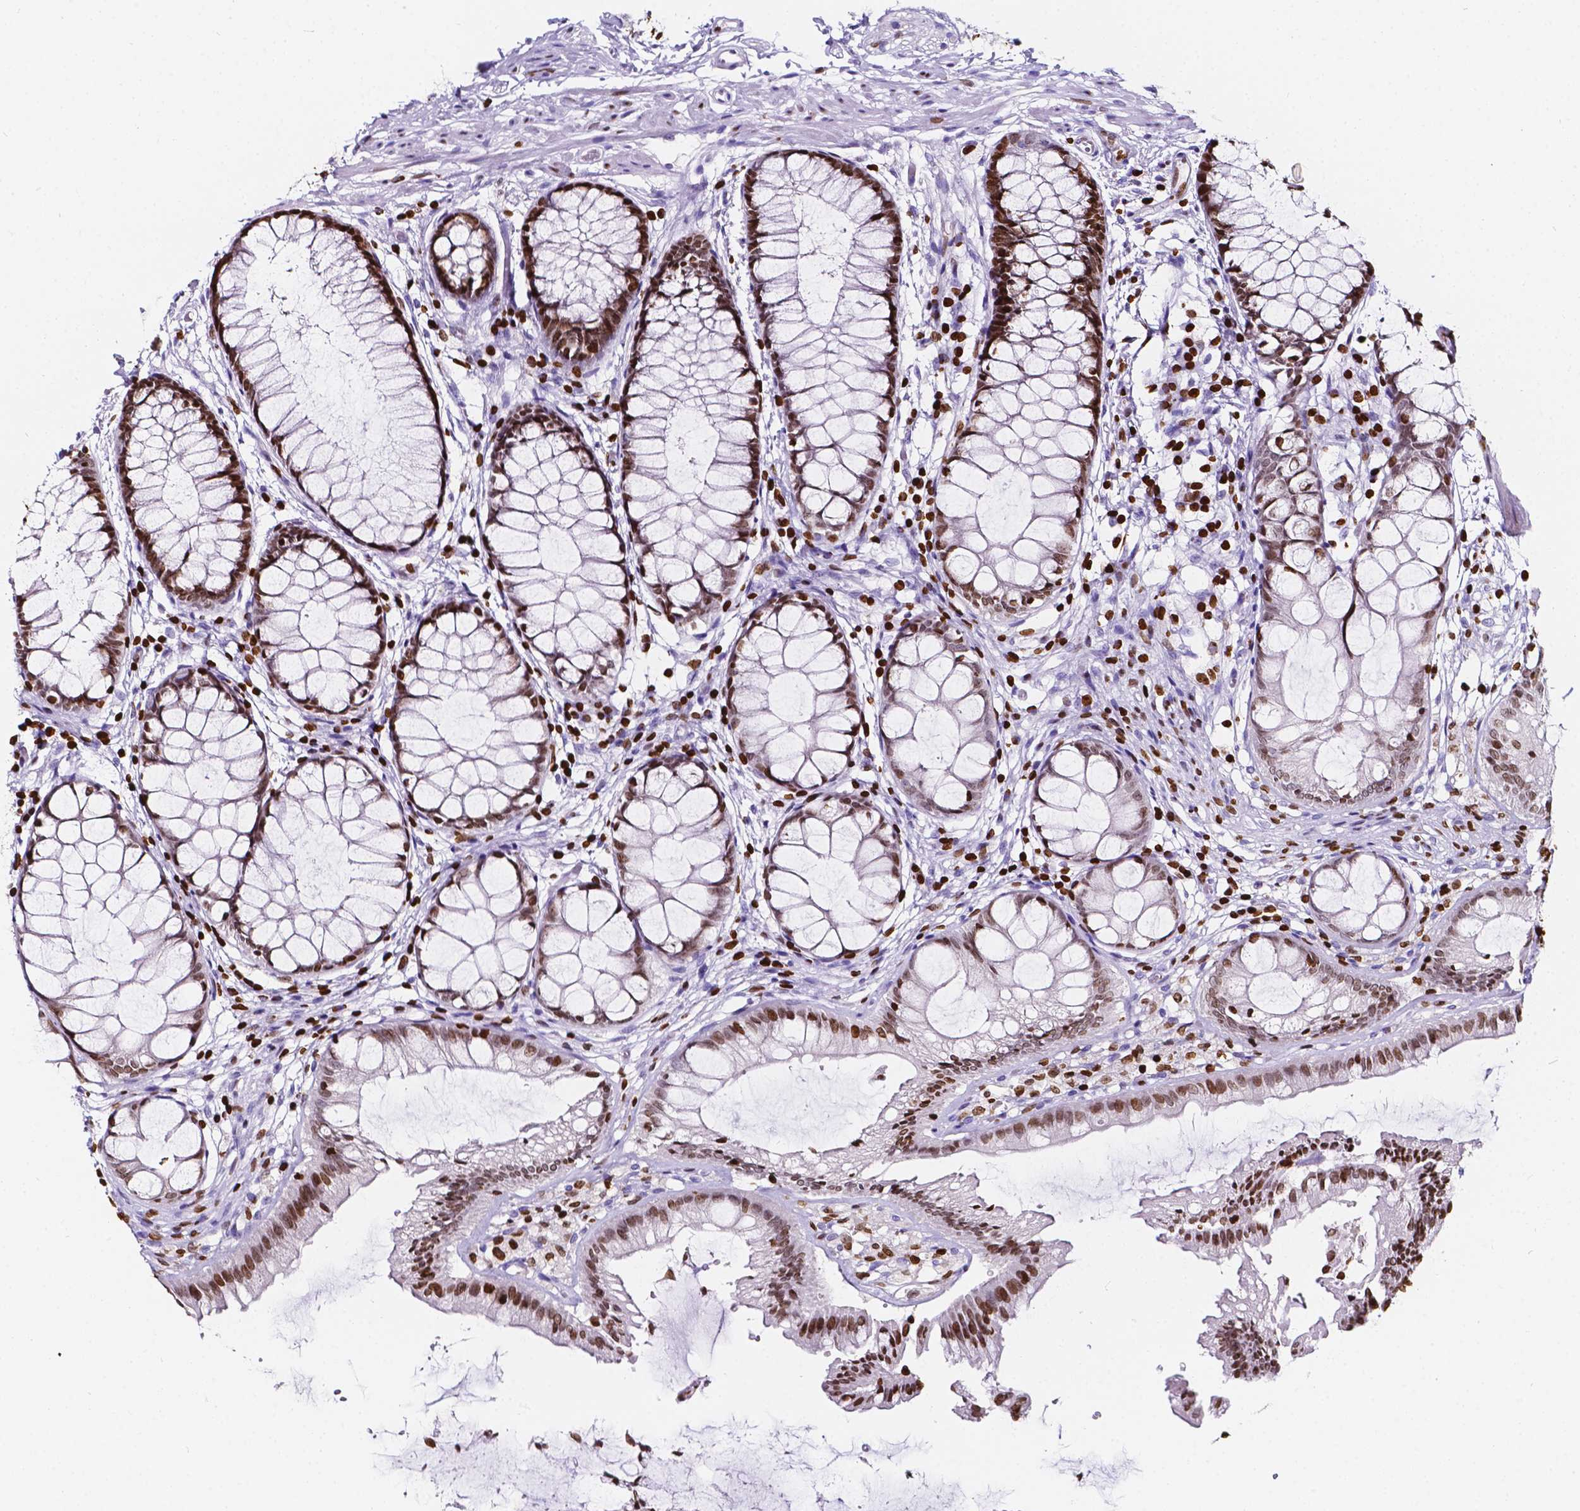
{"staining": {"intensity": "strong", "quantity": "25%-75%", "location": "nuclear"}, "tissue": "rectum", "cell_type": "Glandular cells", "image_type": "normal", "snomed": [{"axis": "morphology", "description": "Normal tissue, NOS"}, {"axis": "topography", "description": "Rectum"}], "caption": "Protein analysis of unremarkable rectum shows strong nuclear staining in about 25%-75% of glandular cells.", "gene": "CBY3", "patient": {"sex": "female", "age": 62}}